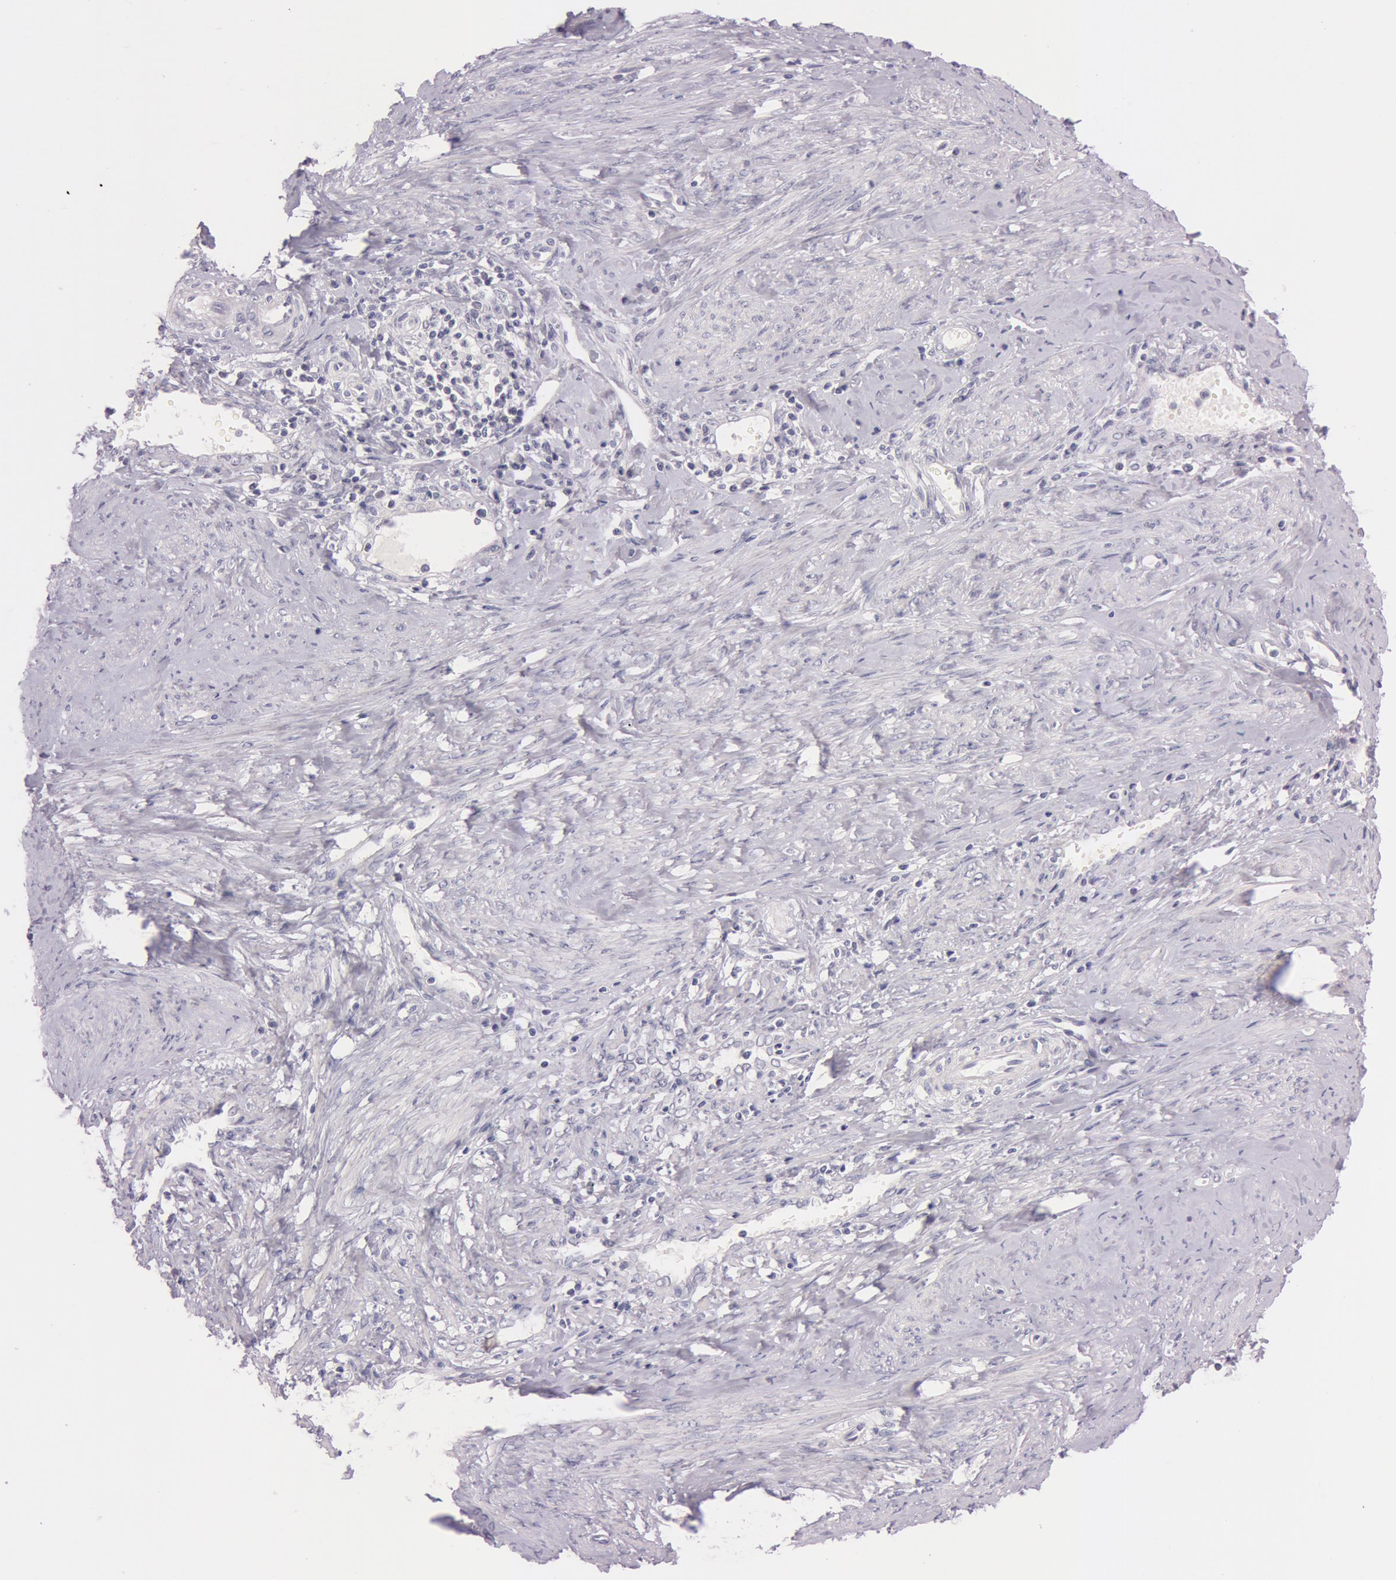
{"staining": {"intensity": "negative", "quantity": "none", "location": "none"}, "tissue": "cervical cancer", "cell_type": "Tumor cells", "image_type": "cancer", "snomed": [{"axis": "morphology", "description": "Normal tissue, NOS"}, {"axis": "morphology", "description": "Adenocarcinoma, NOS"}, {"axis": "topography", "description": "Cervix"}], "caption": "The immunohistochemistry (IHC) photomicrograph has no significant staining in tumor cells of cervical adenocarcinoma tissue.", "gene": "FBL", "patient": {"sex": "female", "age": 34}}